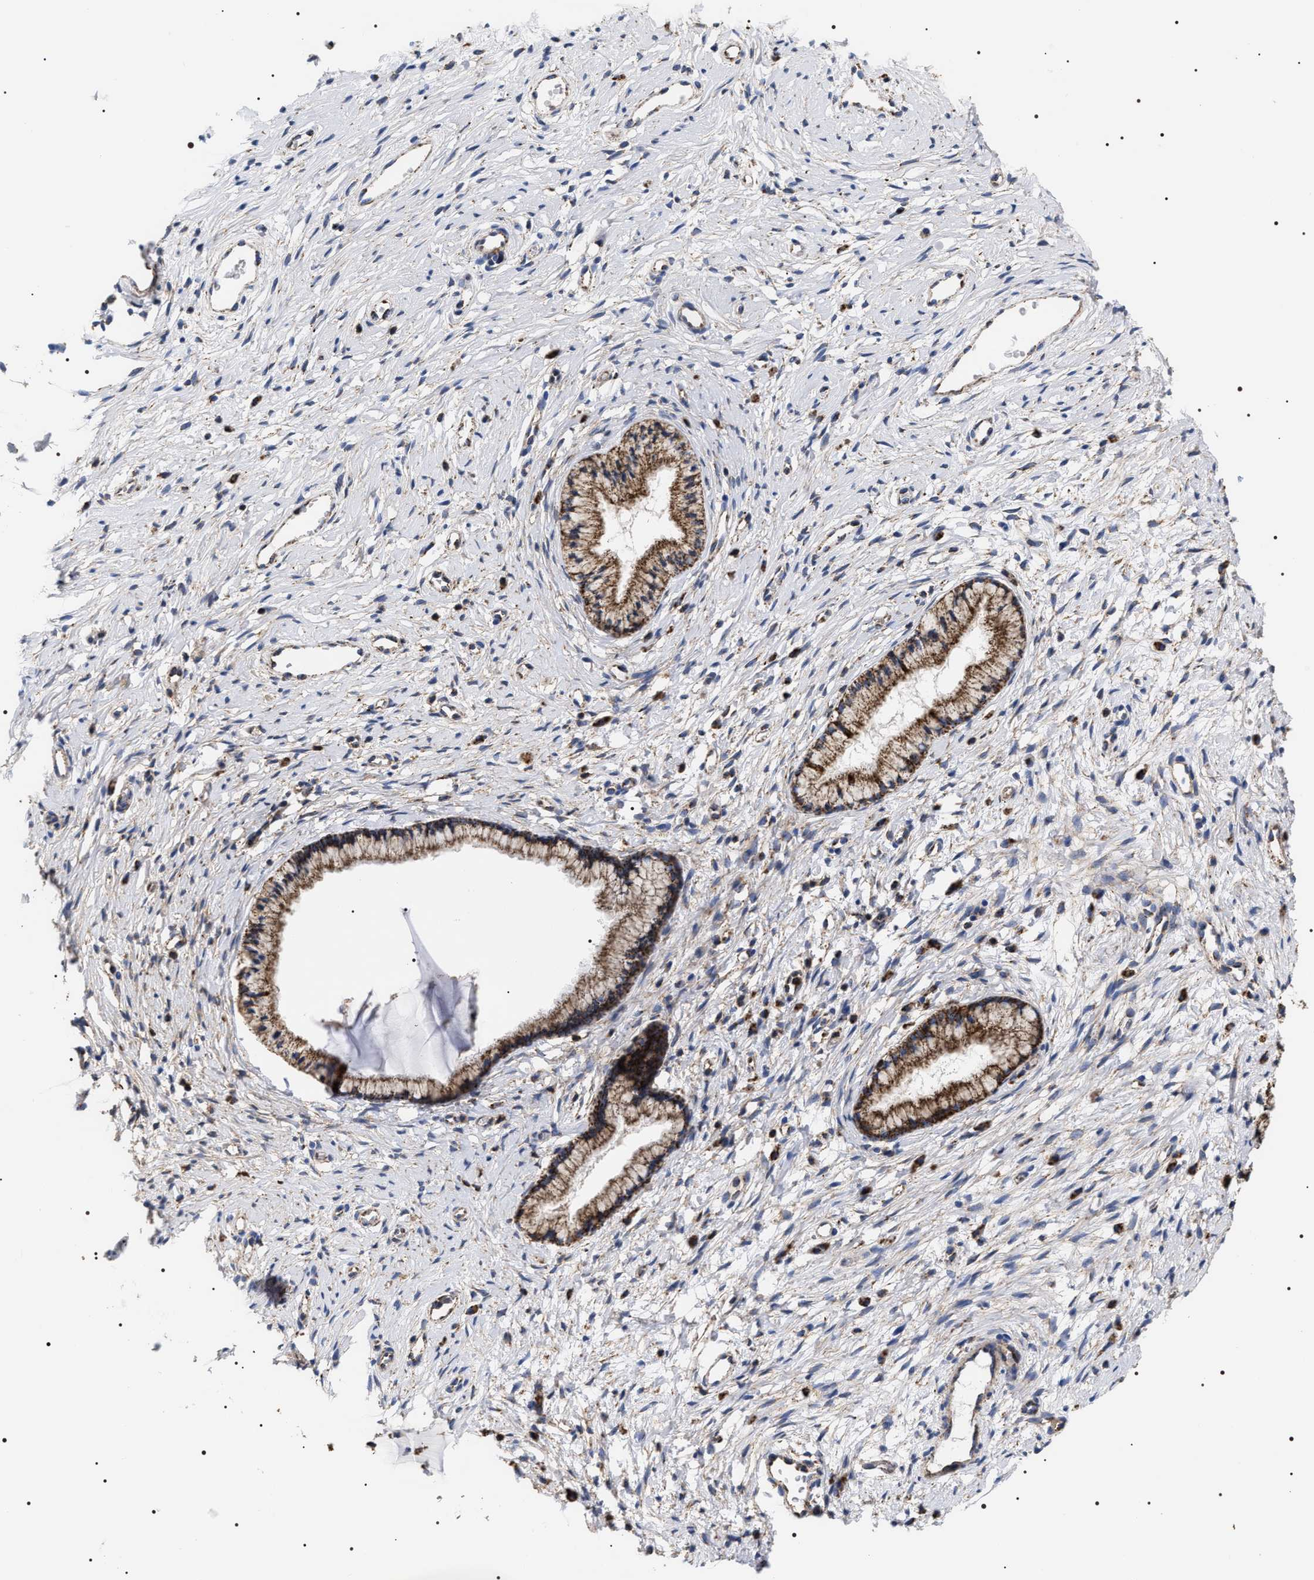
{"staining": {"intensity": "strong", "quantity": ">75%", "location": "cytoplasmic/membranous"}, "tissue": "cervix", "cell_type": "Glandular cells", "image_type": "normal", "snomed": [{"axis": "morphology", "description": "Normal tissue, NOS"}, {"axis": "topography", "description": "Cervix"}], "caption": "Immunohistochemistry (IHC) photomicrograph of benign cervix: cervix stained using immunohistochemistry (IHC) shows high levels of strong protein expression localized specifically in the cytoplasmic/membranous of glandular cells, appearing as a cytoplasmic/membranous brown color.", "gene": "COG5", "patient": {"sex": "female", "age": 77}}